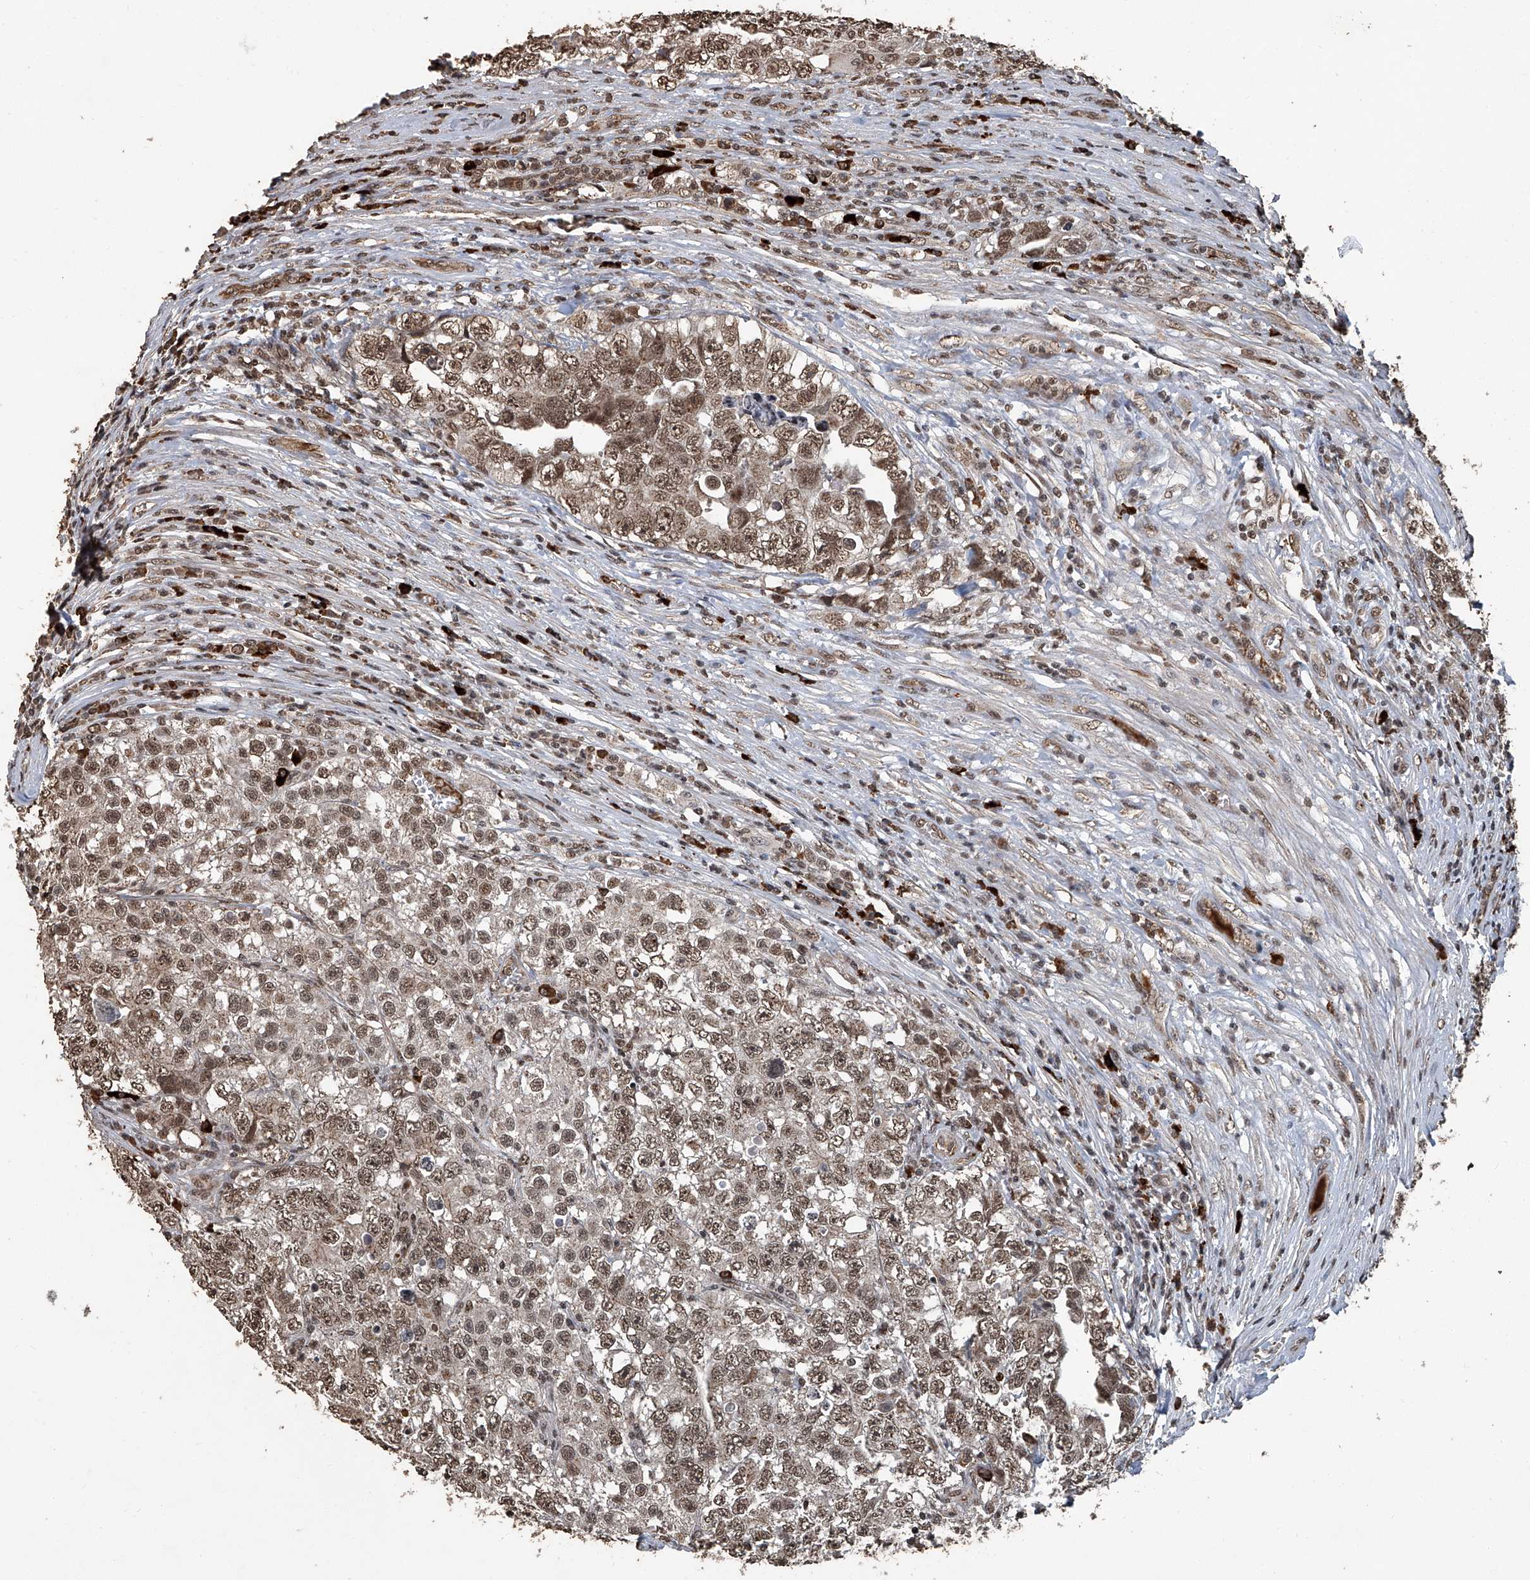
{"staining": {"intensity": "moderate", "quantity": ">75%", "location": "nuclear"}, "tissue": "testis cancer", "cell_type": "Tumor cells", "image_type": "cancer", "snomed": [{"axis": "morphology", "description": "Seminoma, NOS"}, {"axis": "morphology", "description": "Carcinoma, Embryonal, NOS"}, {"axis": "topography", "description": "Testis"}], "caption": "Immunohistochemical staining of human testis cancer (embryonal carcinoma) exhibits moderate nuclear protein staining in about >75% of tumor cells.", "gene": "GPR132", "patient": {"sex": "male", "age": 43}}